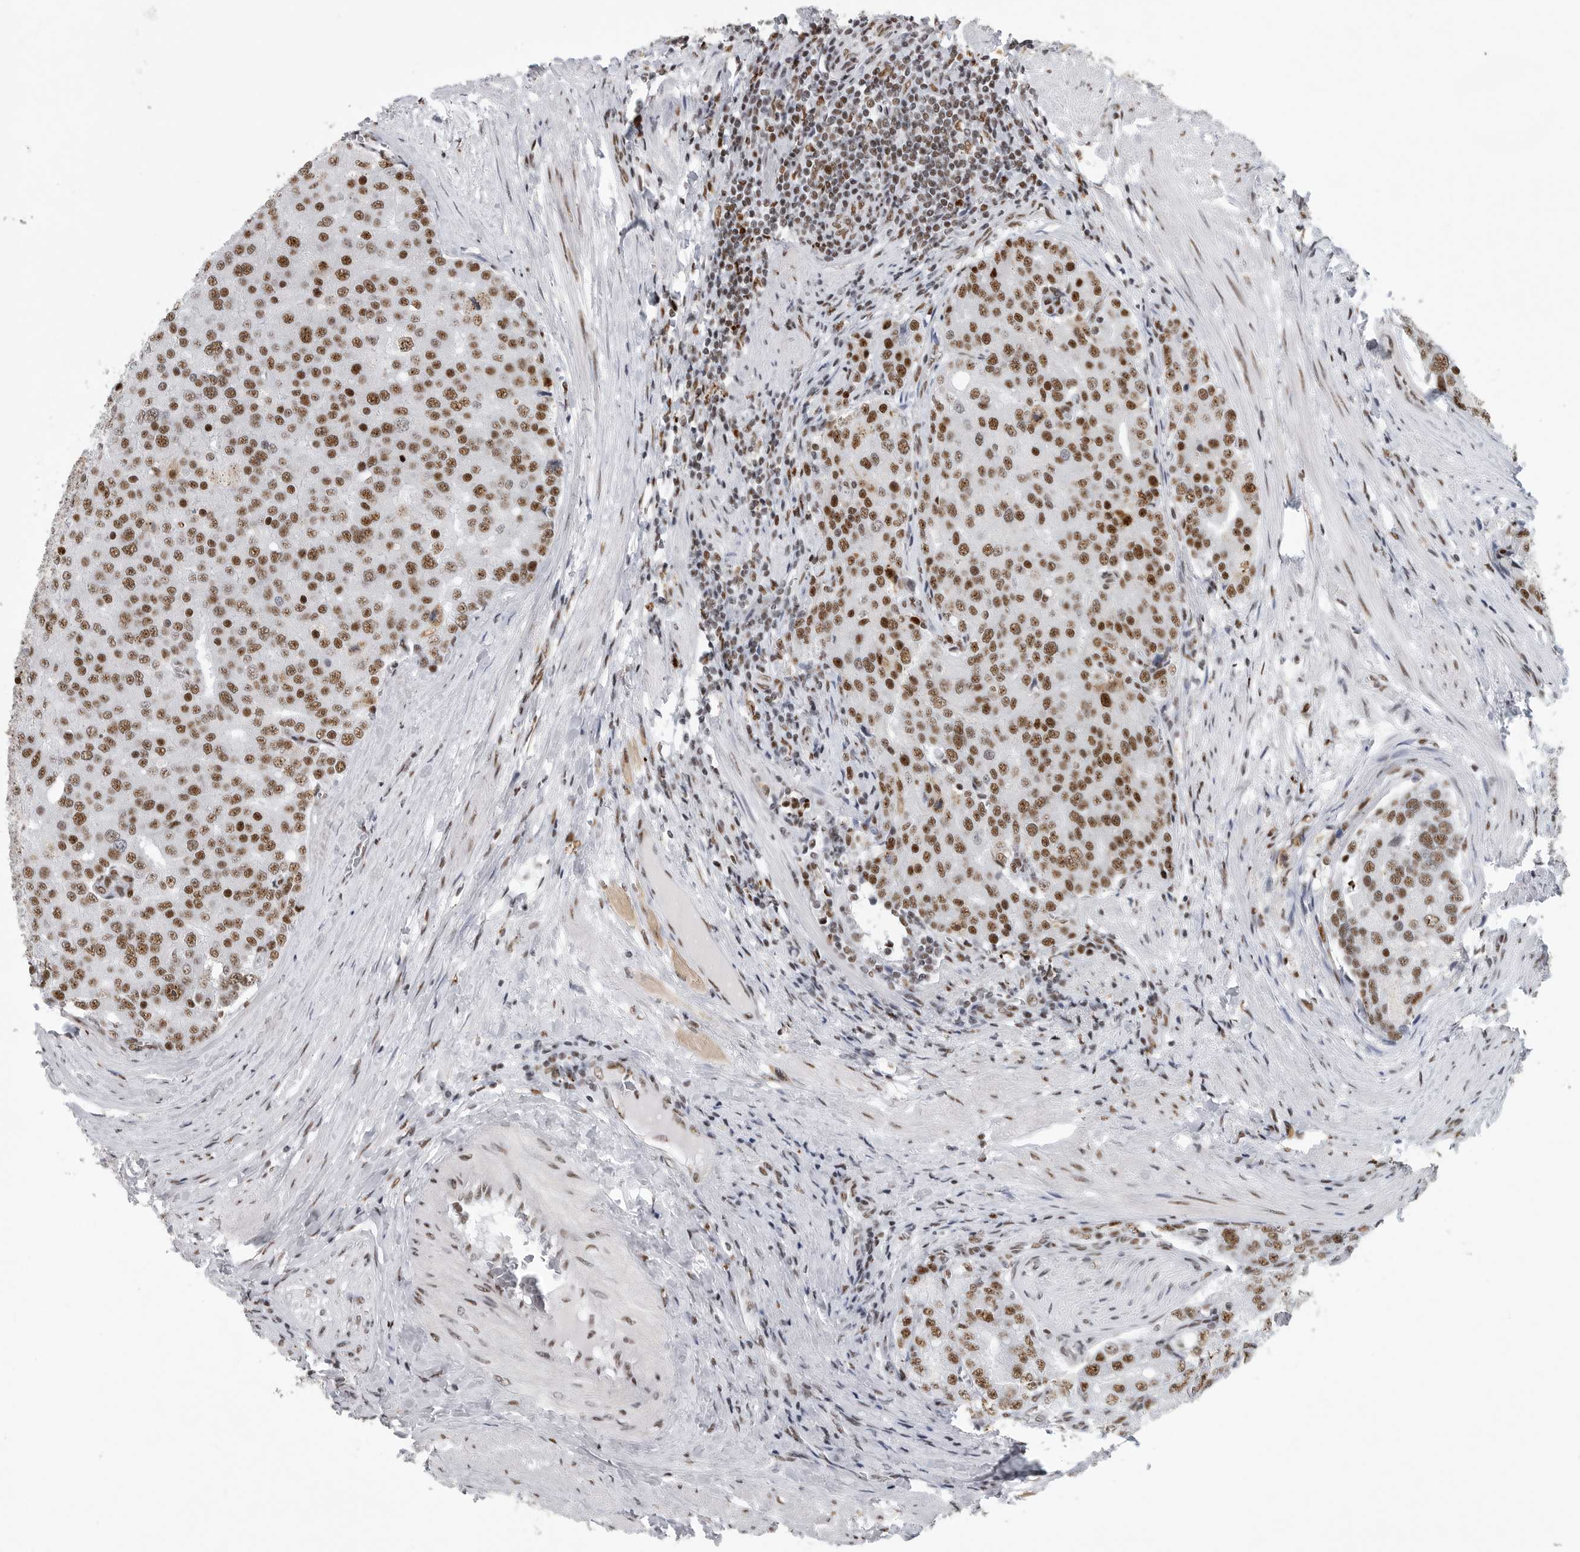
{"staining": {"intensity": "moderate", "quantity": ">75%", "location": "nuclear"}, "tissue": "prostate cancer", "cell_type": "Tumor cells", "image_type": "cancer", "snomed": [{"axis": "morphology", "description": "Adenocarcinoma, High grade"}, {"axis": "topography", "description": "Prostate"}], "caption": "Protein staining exhibits moderate nuclear staining in approximately >75% of tumor cells in prostate cancer (adenocarcinoma (high-grade)).", "gene": "BCLAF1", "patient": {"sex": "male", "age": 50}}